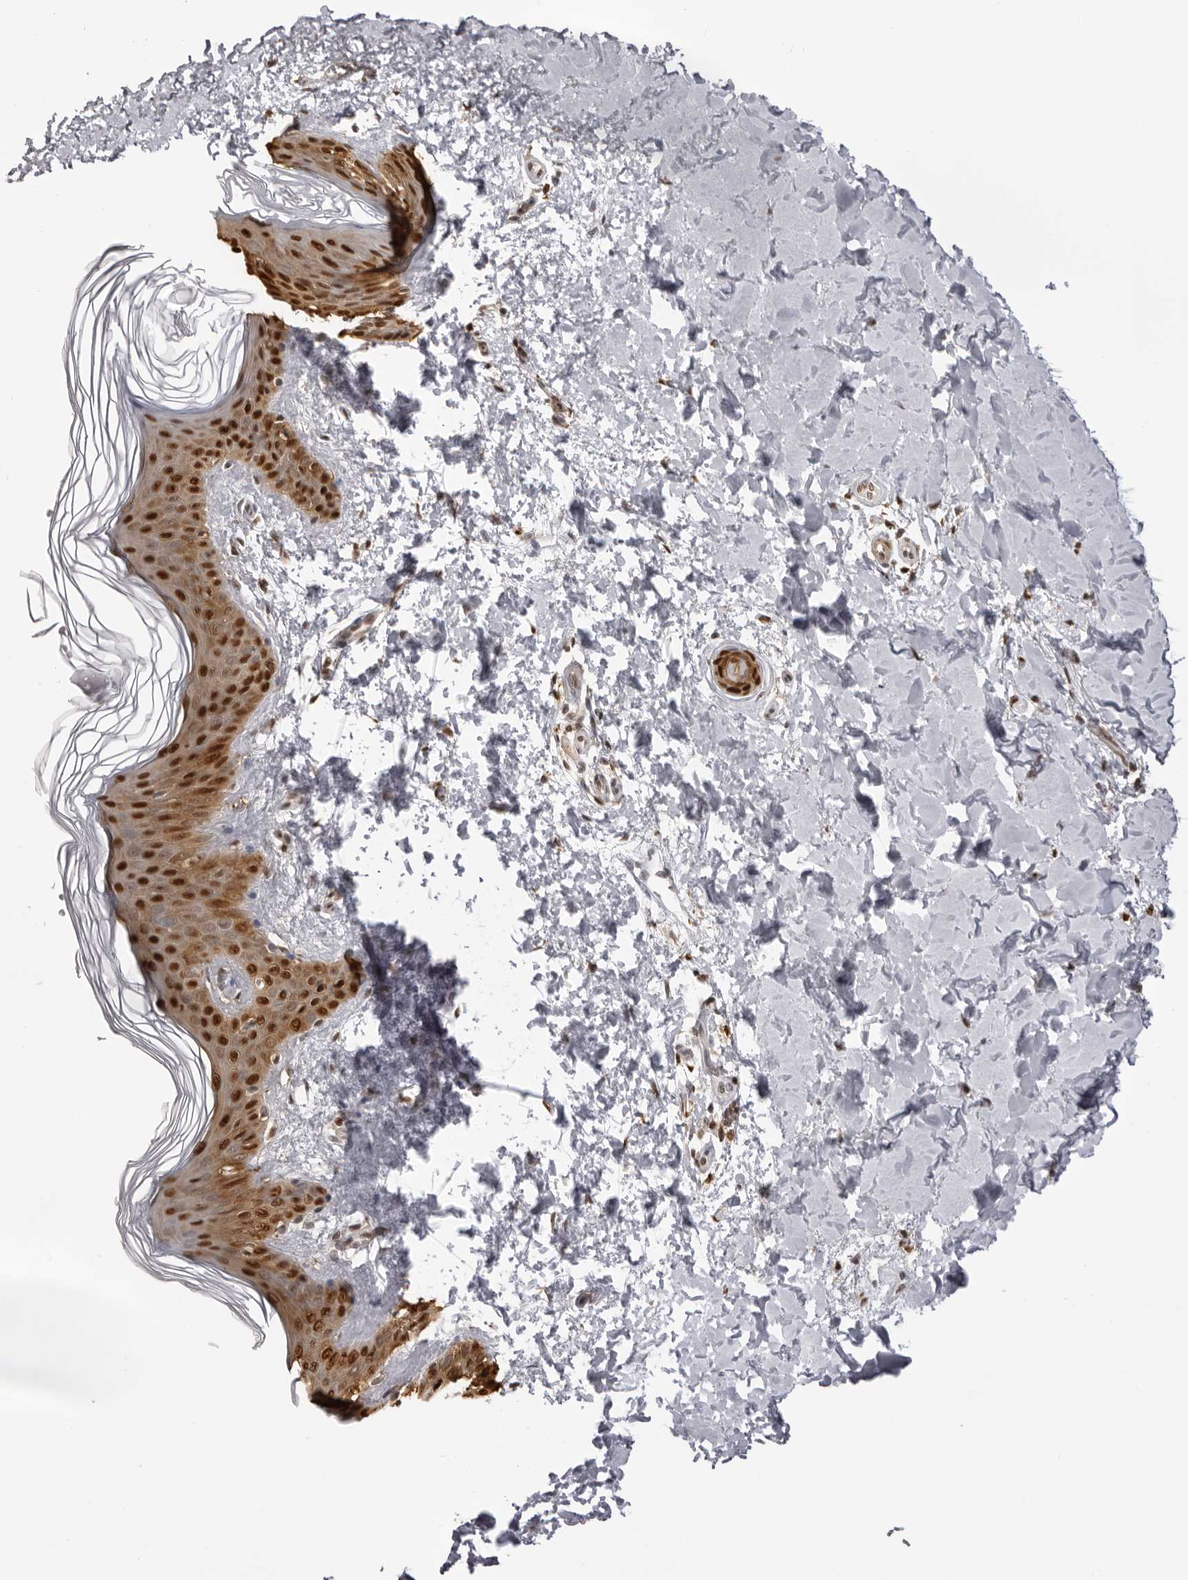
{"staining": {"intensity": "moderate", "quantity": "25%-75%", "location": "cytoplasmic/membranous,nuclear"}, "tissue": "skin", "cell_type": "Fibroblasts", "image_type": "normal", "snomed": [{"axis": "morphology", "description": "Normal tissue, NOS"}, {"axis": "morphology", "description": "Neoplasm, benign, NOS"}, {"axis": "topography", "description": "Skin"}, {"axis": "topography", "description": "Soft tissue"}], "caption": "A micrograph of skin stained for a protein reveals moderate cytoplasmic/membranous,nuclear brown staining in fibroblasts.", "gene": "HSPA4", "patient": {"sex": "male", "age": 26}}